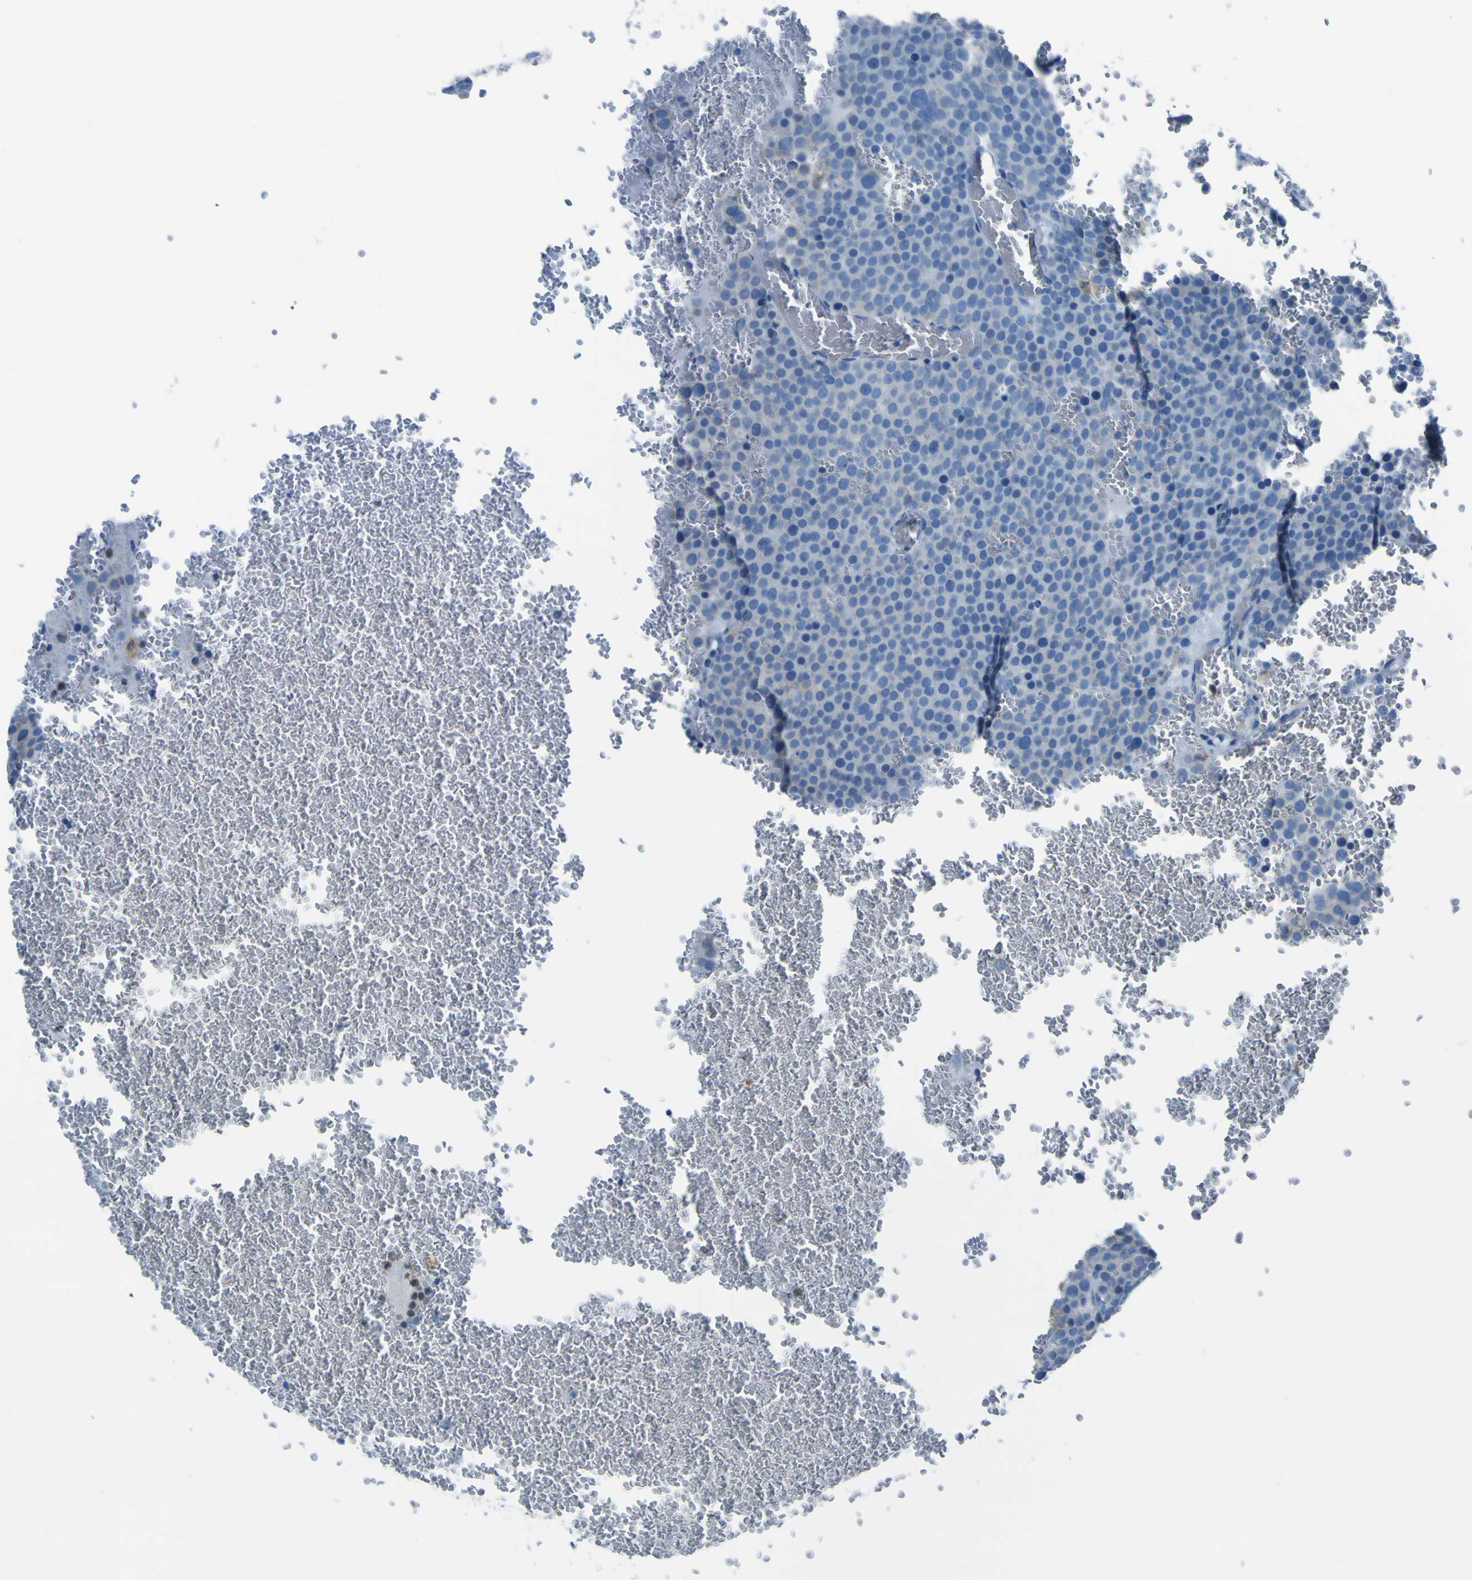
{"staining": {"intensity": "weak", "quantity": "<25%", "location": "cytoplasmic/membranous"}, "tissue": "testis cancer", "cell_type": "Tumor cells", "image_type": "cancer", "snomed": [{"axis": "morphology", "description": "Seminoma, NOS"}, {"axis": "topography", "description": "Testis"}], "caption": "DAB immunohistochemical staining of human seminoma (testis) shows no significant expression in tumor cells.", "gene": "ACSL1", "patient": {"sex": "male", "age": 71}}